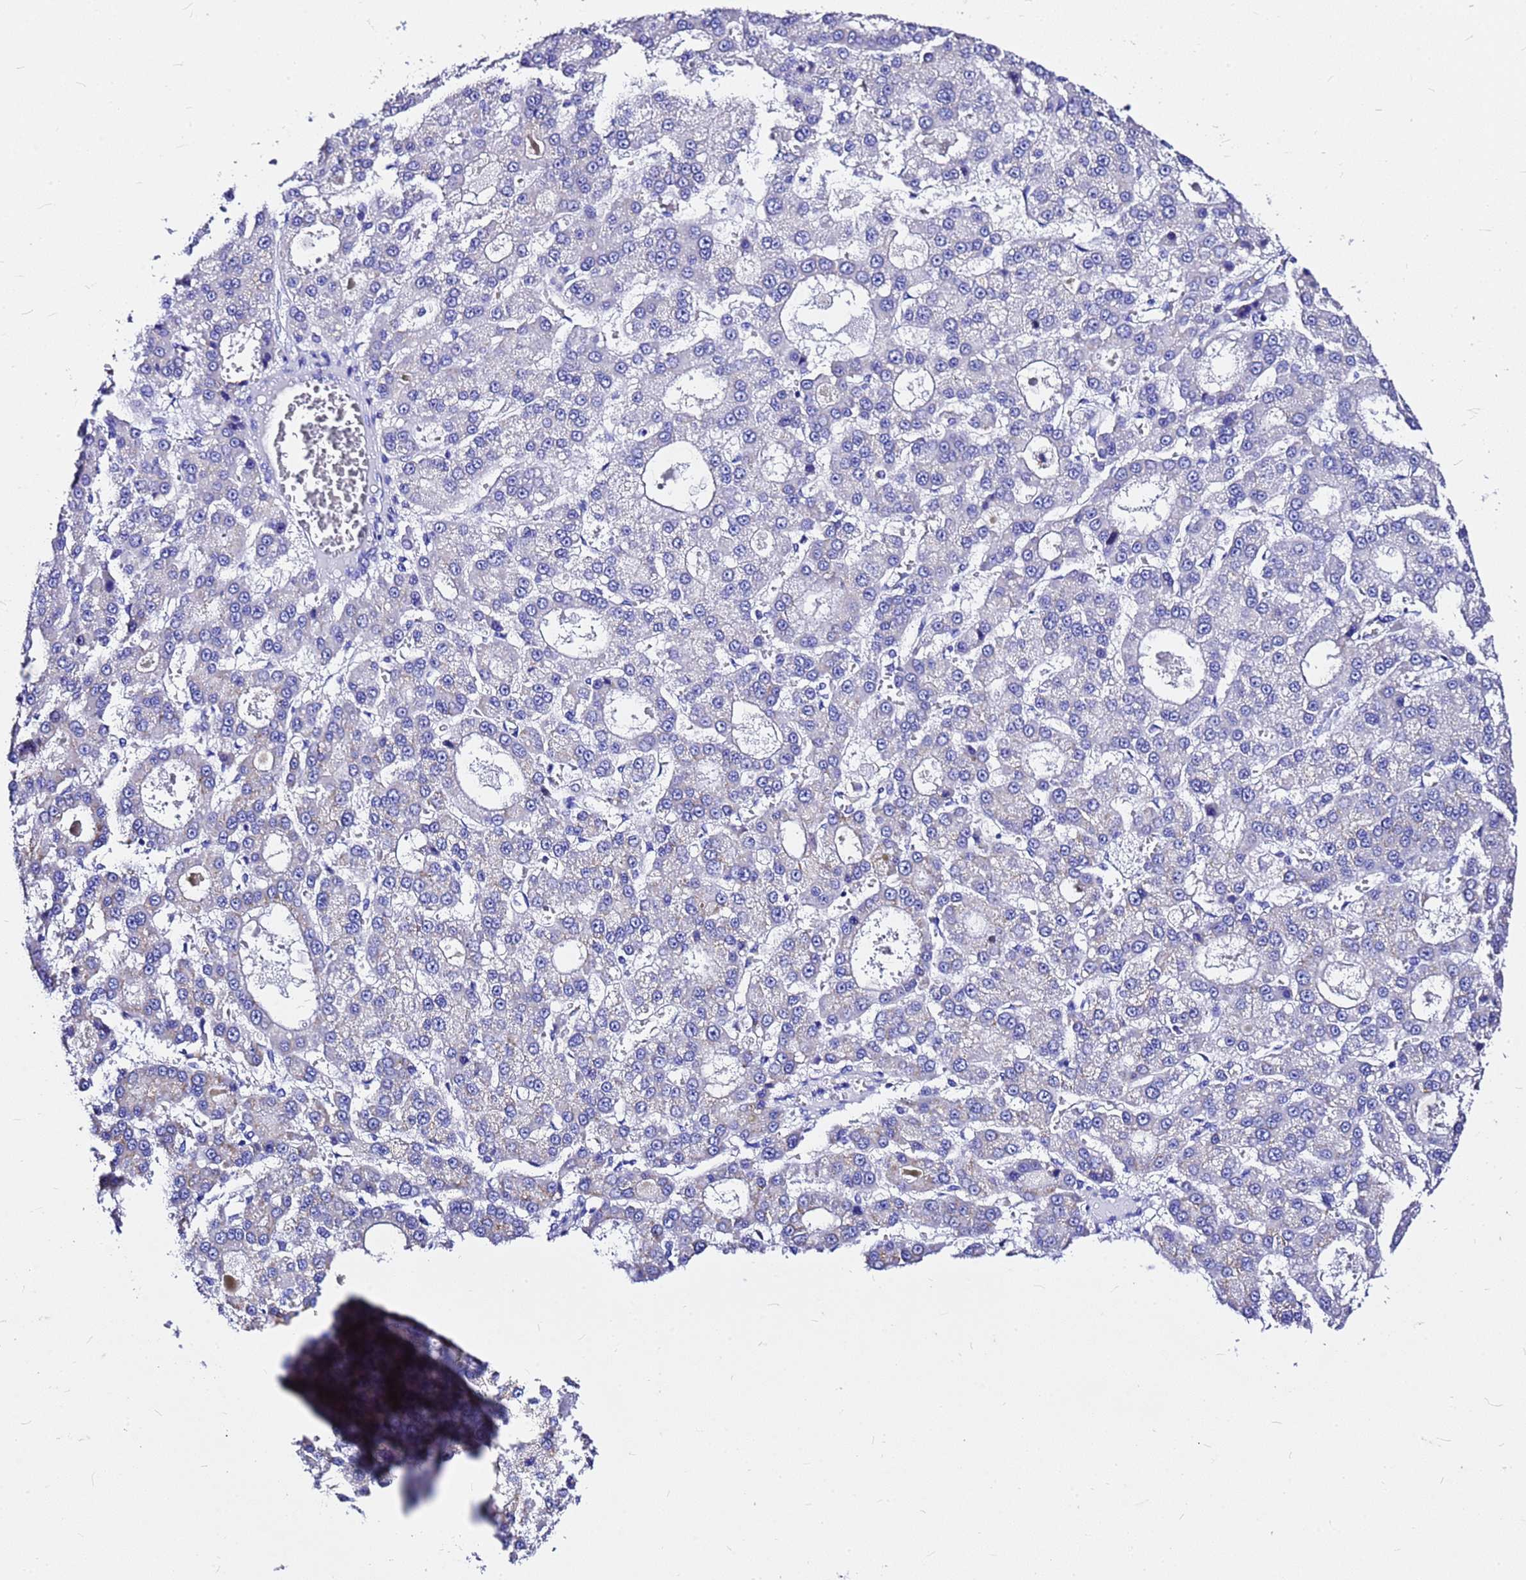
{"staining": {"intensity": "weak", "quantity": "<25%", "location": "cytoplasmic/membranous"}, "tissue": "liver cancer", "cell_type": "Tumor cells", "image_type": "cancer", "snomed": [{"axis": "morphology", "description": "Carcinoma, Hepatocellular, NOS"}, {"axis": "topography", "description": "Liver"}], "caption": "Histopathology image shows no protein positivity in tumor cells of liver cancer (hepatocellular carcinoma) tissue.", "gene": "HERC4", "patient": {"sex": "male", "age": 70}}